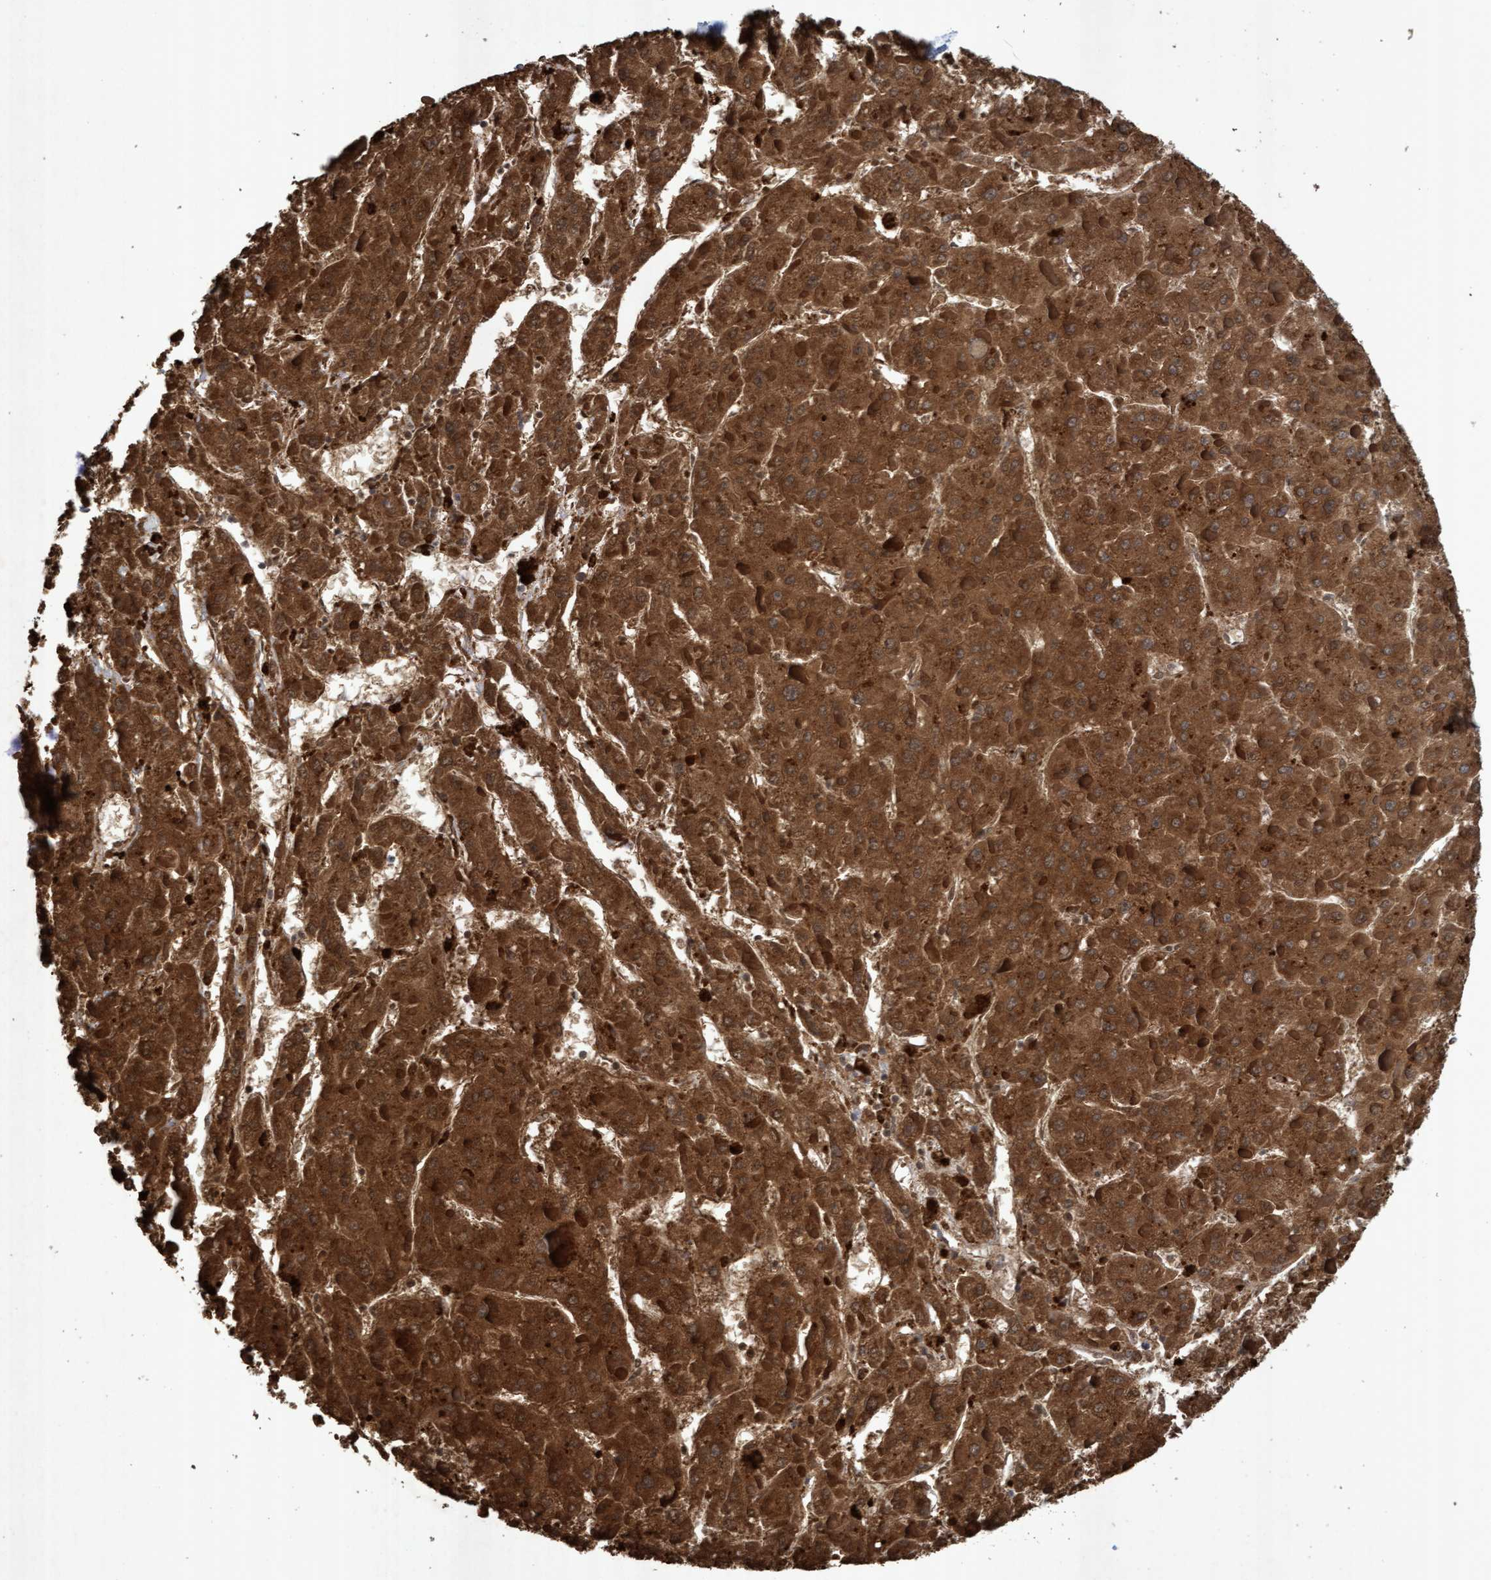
{"staining": {"intensity": "strong", "quantity": ">75%", "location": "cytoplasmic/membranous"}, "tissue": "liver cancer", "cell_type": "Tumor cells", "image_type": "cancer", "snomed": [{"axis": "morphology", "description": "Carcinoma, Hepatocellular, NOS"}, {"axis": "topography", "description": "Liver"}], "caption": "Hepatocellular carcinoma (liver) stained for a protein reveals strong cytoplasmic/membranous positivity in tumor cells.", "gene": "ATPAF2", "patient": {"sex": "female", "age": 73}}